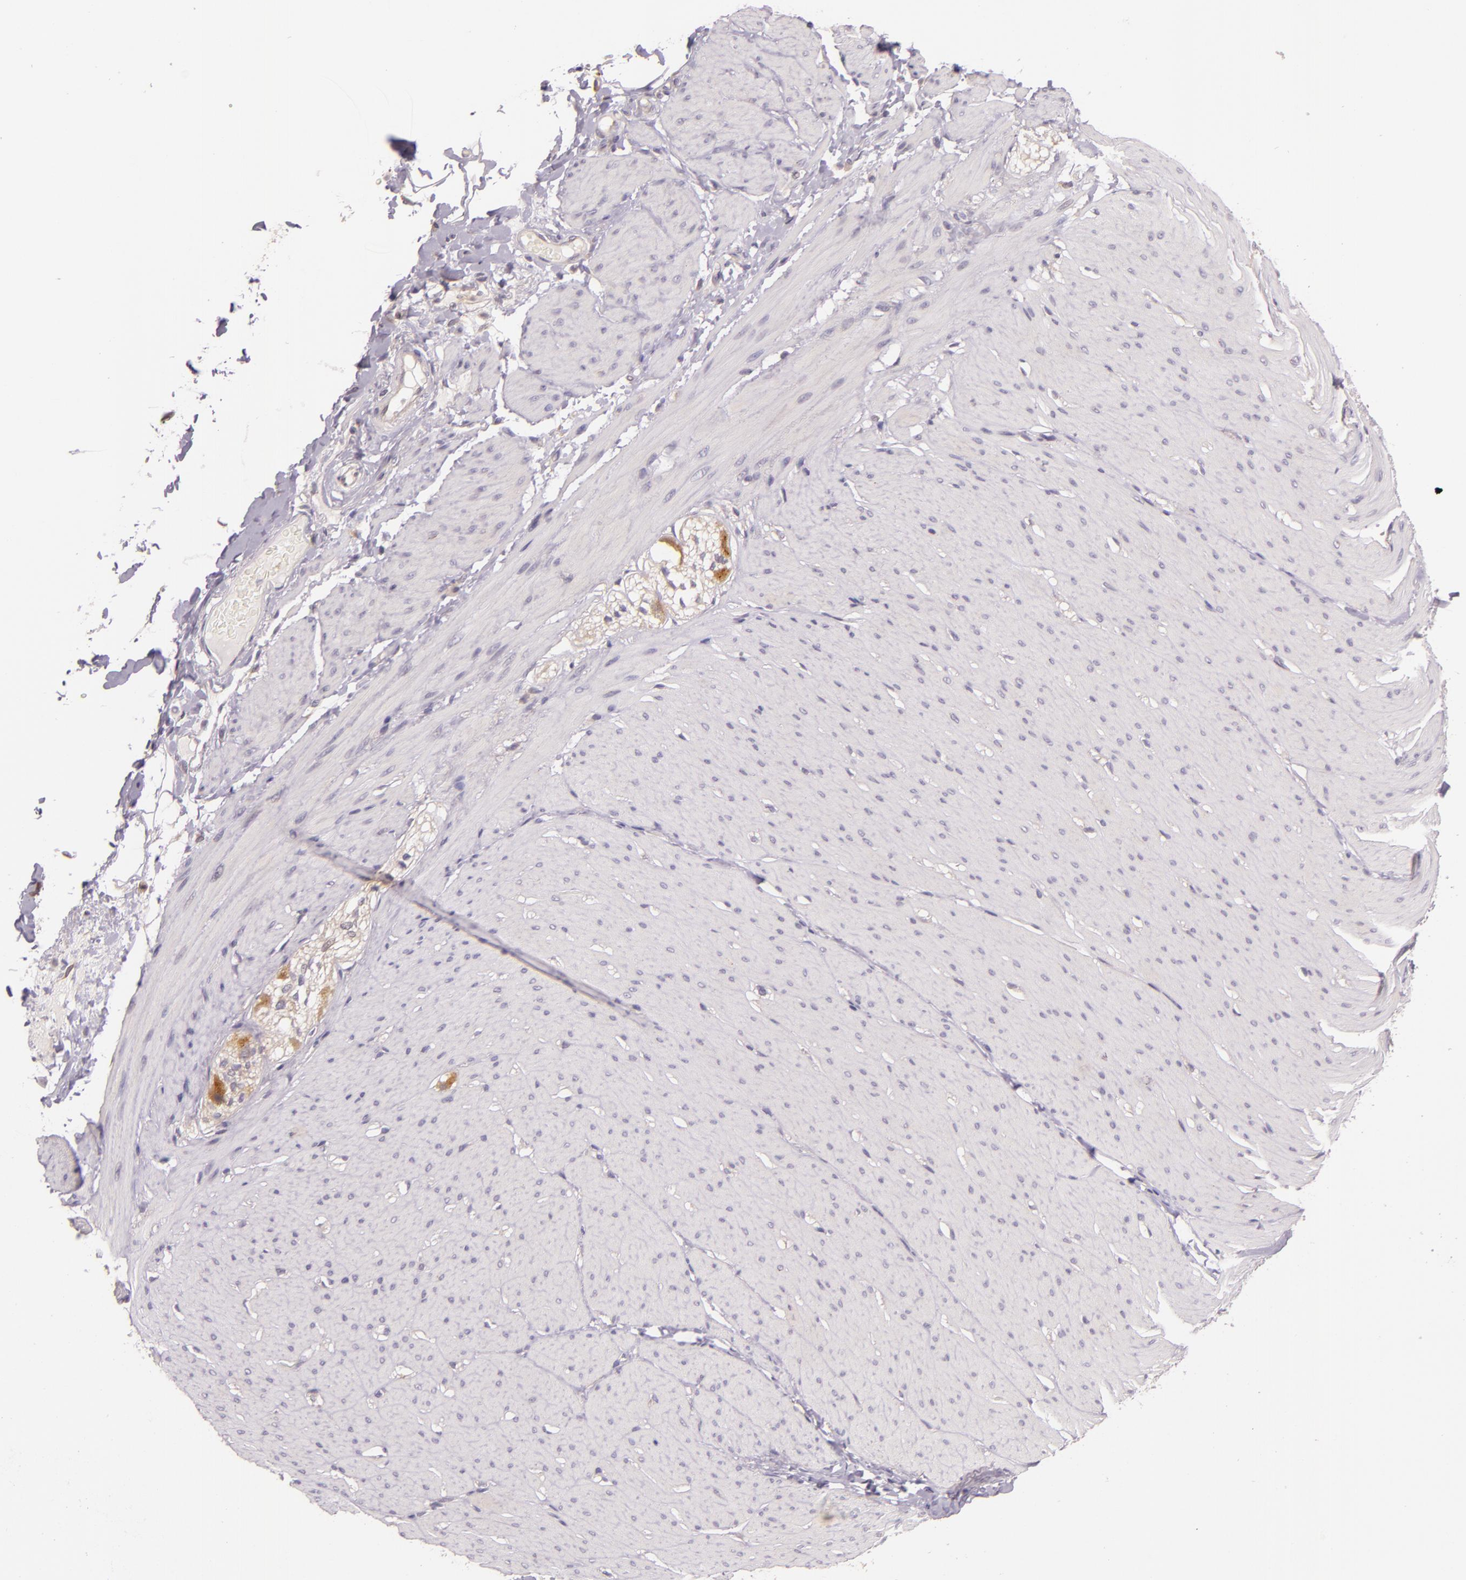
{"staining": {"intensity": "negative", "quantity": "none", "location": "none"}, "tissue": "smooth muscle", "cell_type": "Smooth muscle cells", "image_type": "normal", "snomed": [{"axis": "morphology", "description": "Normal tissue, NOS"}, {"axis": "topography", "description": "Smooth muscle"}, {"axis": "topography", "description": "Colon"}], "caption": "This is a histopathology image of immunohistochemistry (IHC) staining of benign smooth muscle, which shows no positivity in smooth muscle cells.", "gene": "ARMH4", "patient": {"sex": "male", "age": 67}}